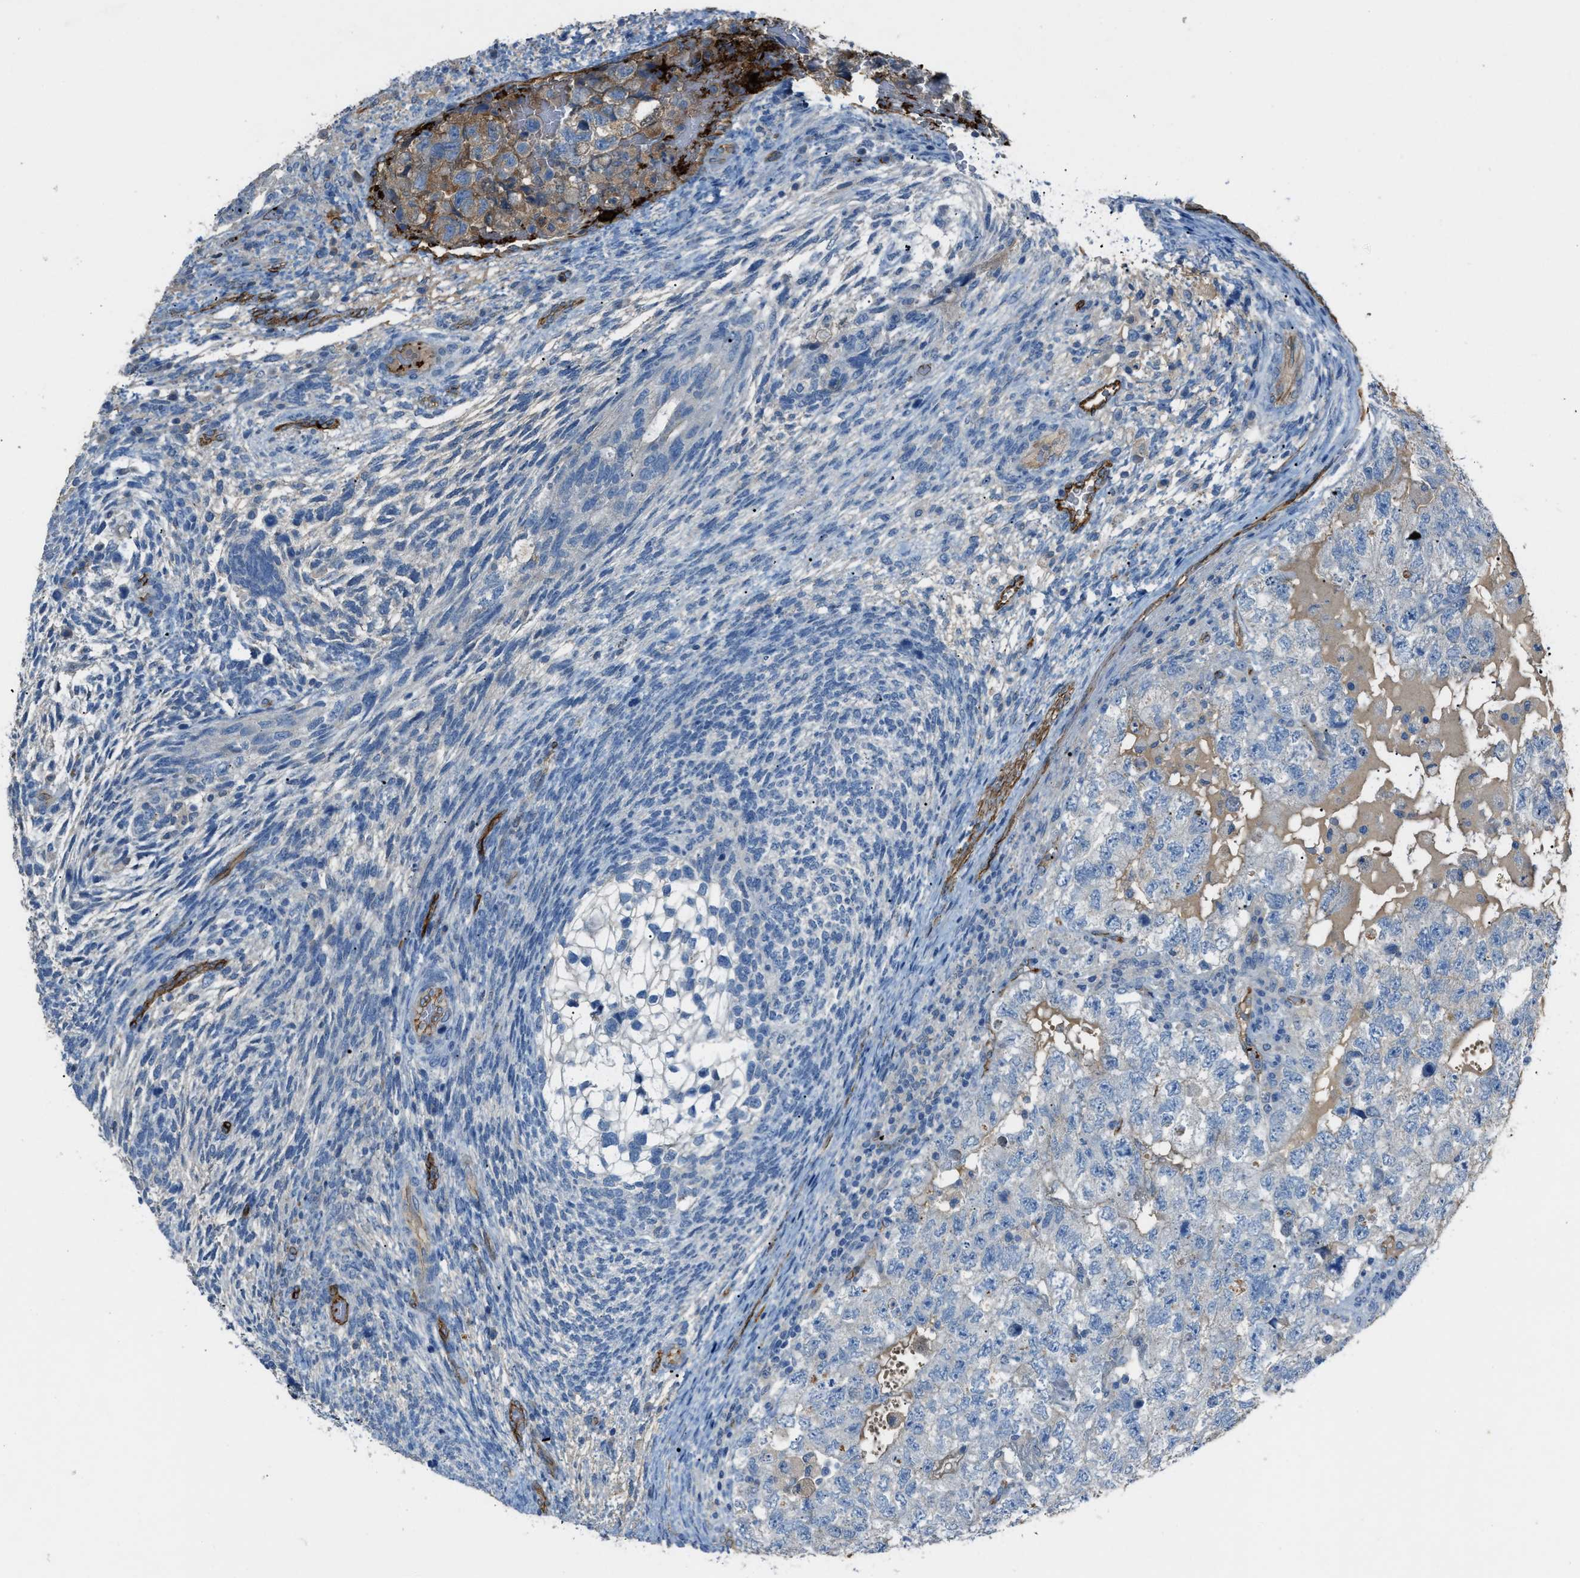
{"staining": {"intensity": "moderate", "quantity": "<25%", "location": "cytoplasmic/membranous"}, "tissue": "testis cancer", "cell_type": "Tumor cells", "image_type": "cancer", "snomed": [{"axis": "morphology", "description": "Carcinoma, Embryonal, NOS"}, {"axis": "topography", "description": "Testis"}], "caption": "Testis cancer (embryonal carcinoma) stained with DAB (3,3'-diaminobenzidine) immunohistochemistry (IHC) exhibits low levels of moderate cytoplasmic/membranous expression in about <25% of tumor cells.", "gene": "SLC22A15", "patient": {"sex": "male", "age": 36}}